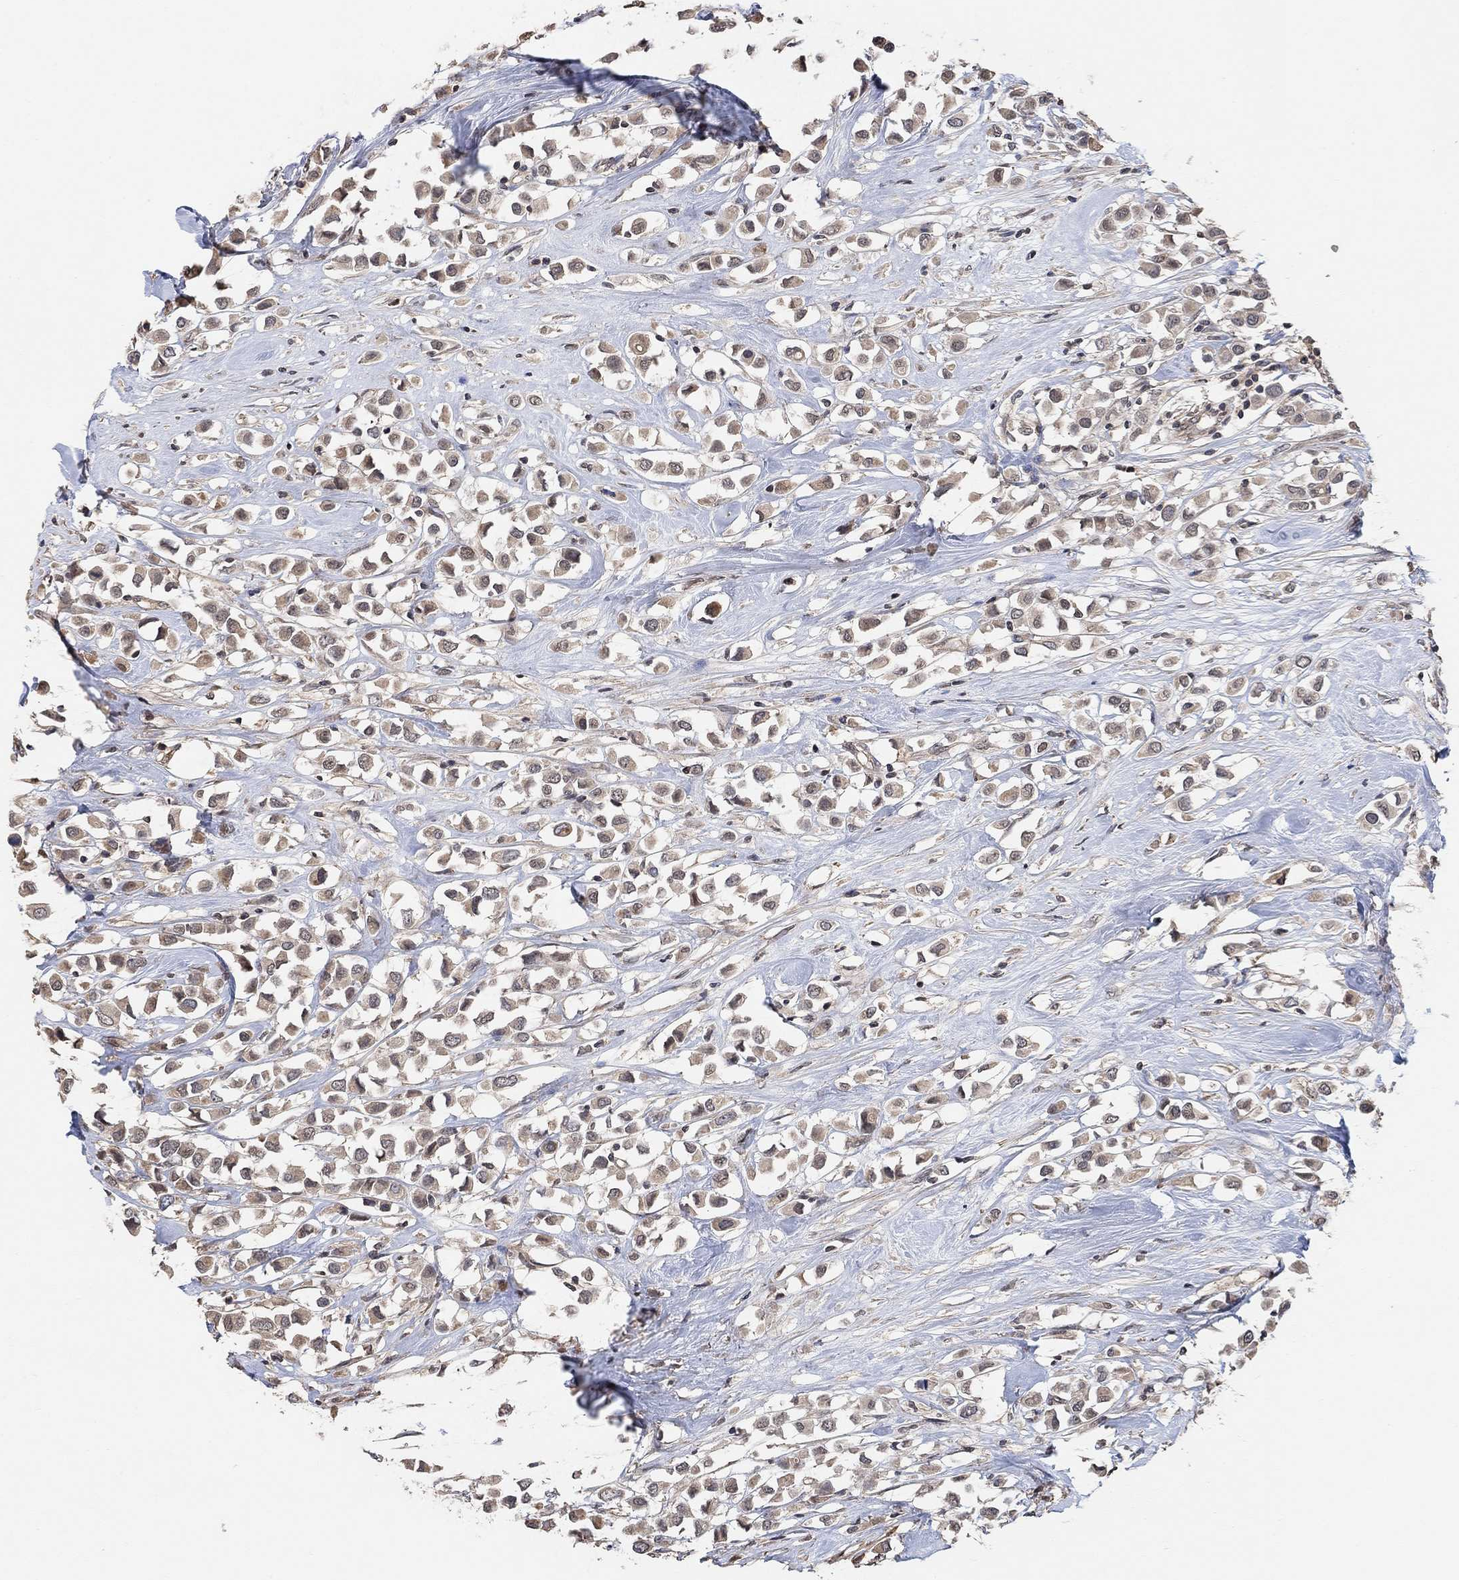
{"staining": {"intensity": "weak", "quantity": ">75%", "location": "cytoplasmic/membranous"}, "tissue": "breast cancer", "cell_type": "Tumor cells", "image_type": "cancer", "snomed": [{"axis": "morphology", "description": "Duct carcinoma"}, {"axis": "topography", "description": "Breast"}], "caption": "Weak cytoplasmic/membranous protein positivity is appreciated in approximately >75% of tumor cells in breast cancer (infiltrating ductal carcinoma).", "gene": "UNC5B", "patient": {"sex": "female", "age": 61}}